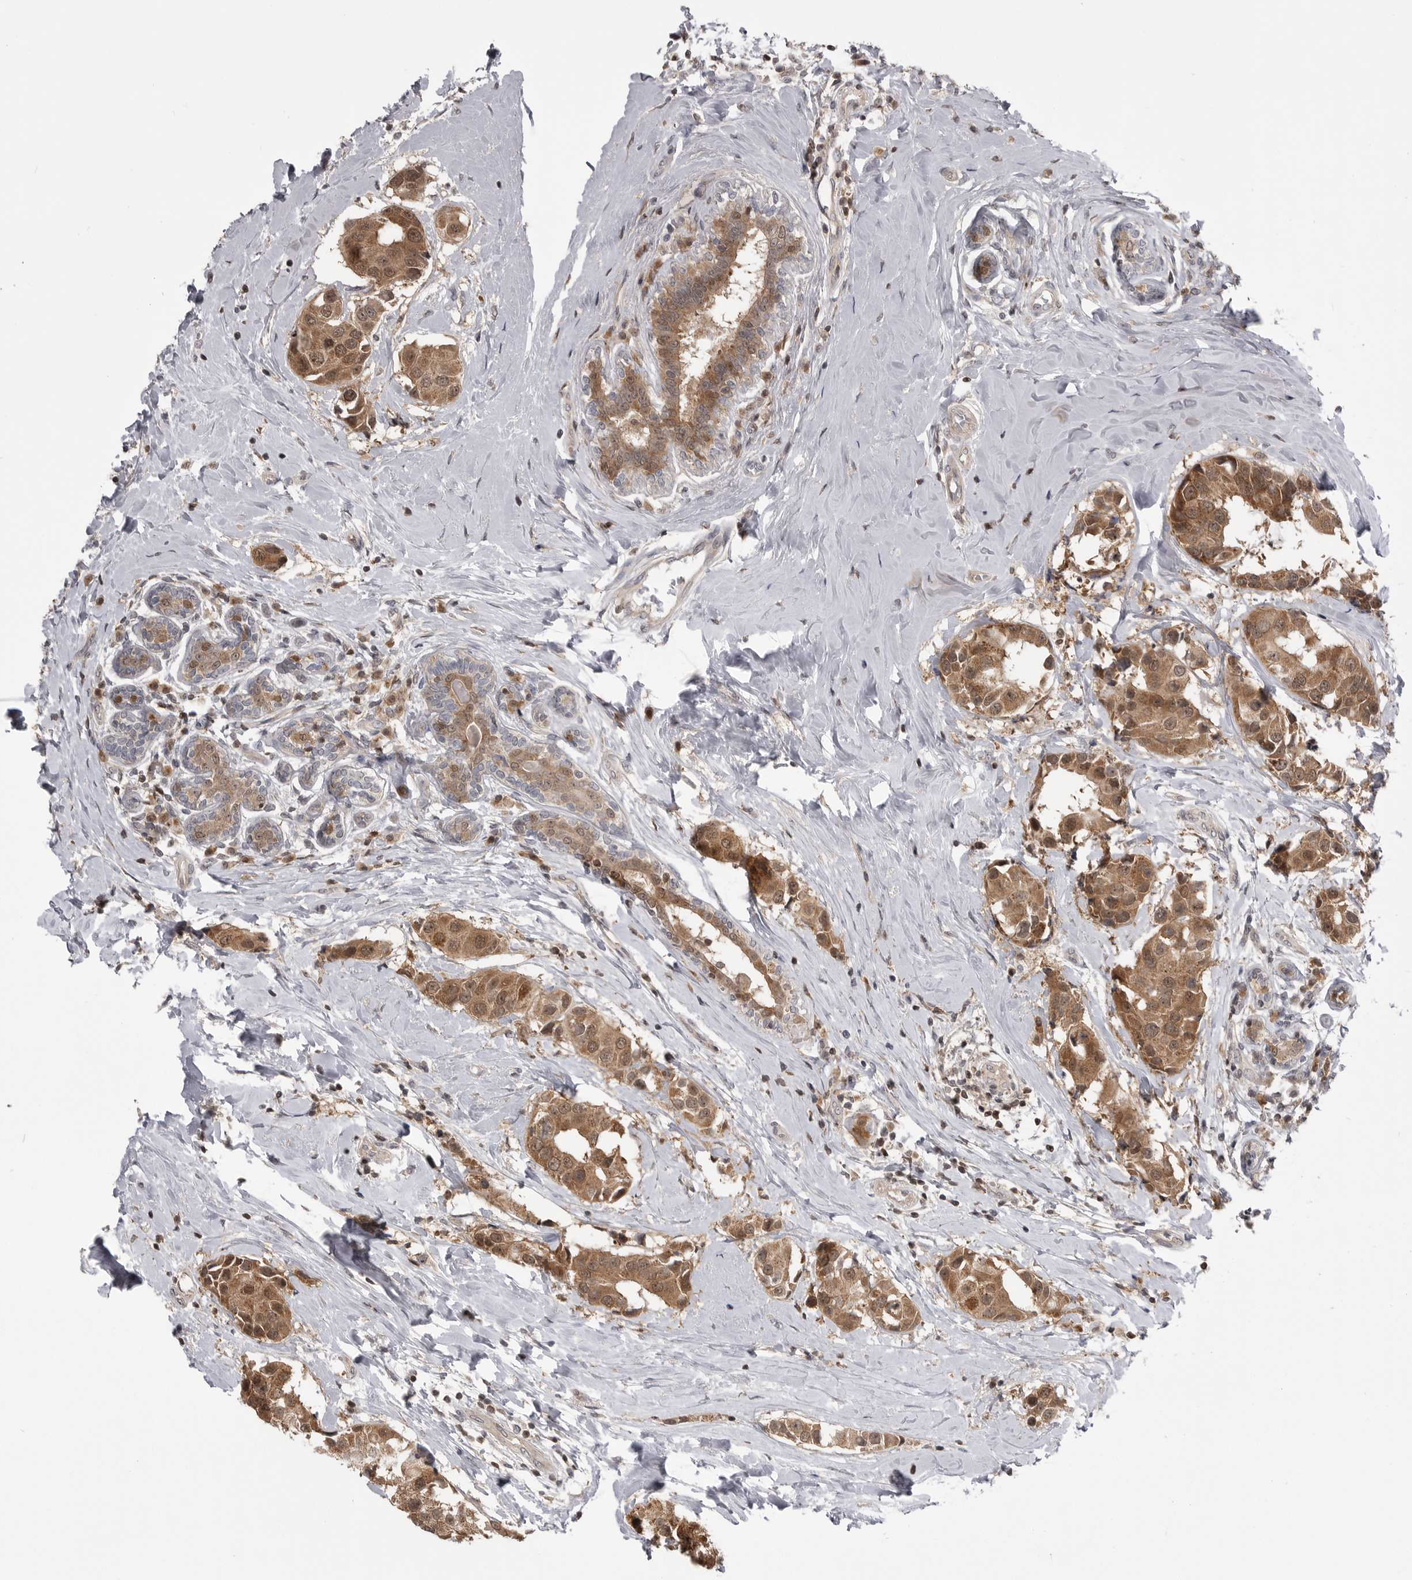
{"staining": {"intensity": "moderate", "quantity": ">75%", "location": "cytoplasmic/membranous,nuclear"}, "tissue": "breast cancer", "cell_type": "Tumor cells", "image_type": "cancer", "snomed": [{"axis": "morphology", "description": "Normal tissue, NOS"}, {"axis": "morphology", "description": "Duct carcinoma"}, {"axis": "topography", "description": "Breast"}], "caption": "Moderate cytoplasmic/membranous and nuclear expression for a protein is present in approximately >75% of tumor cells of breast cancer using IHC.", "gene": "MAPK13", "patient": {"sex": "female", "age": 39}}